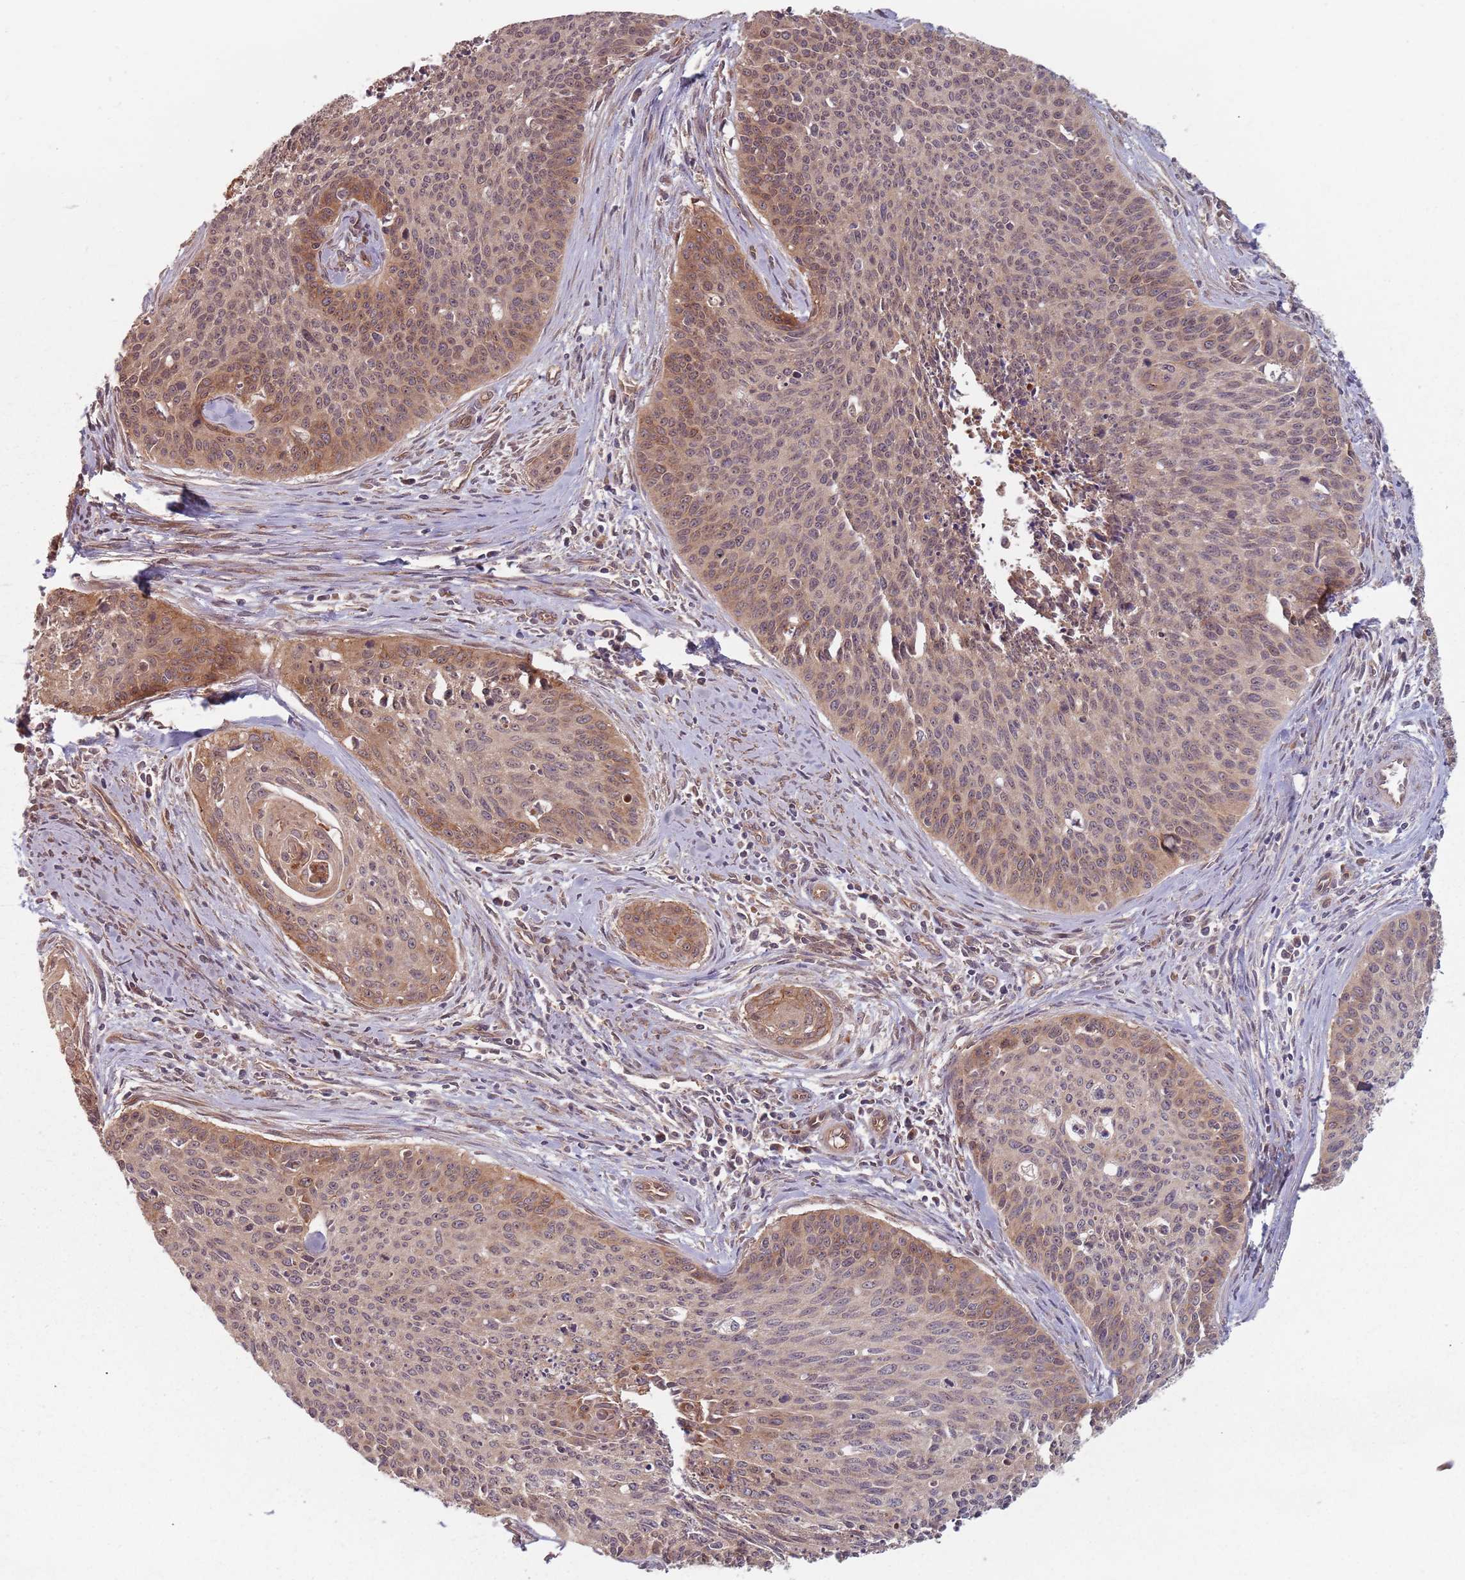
{"staining": {"intensity": "moderate", "quantity": ">75%", "location": "cytoplasmic/membranous"}, "tissue": "cervical cancer", "cell_type": "Tumor cells", "image_type": "cancer", "snomed": [{"axis": "morphology", "description": "Squamous cell carcinoma, NOS"}, {"axis": "topography", "description": "Cervix"}], "caption": "A micrograph of squamous cell carcinoma (cervical) stained for a protein exhibits moderate cytoplasmic/membranous brown staining in tumor cells.", "gene": "C3orf14", "patient": {"sex": "female", "age": 55}}